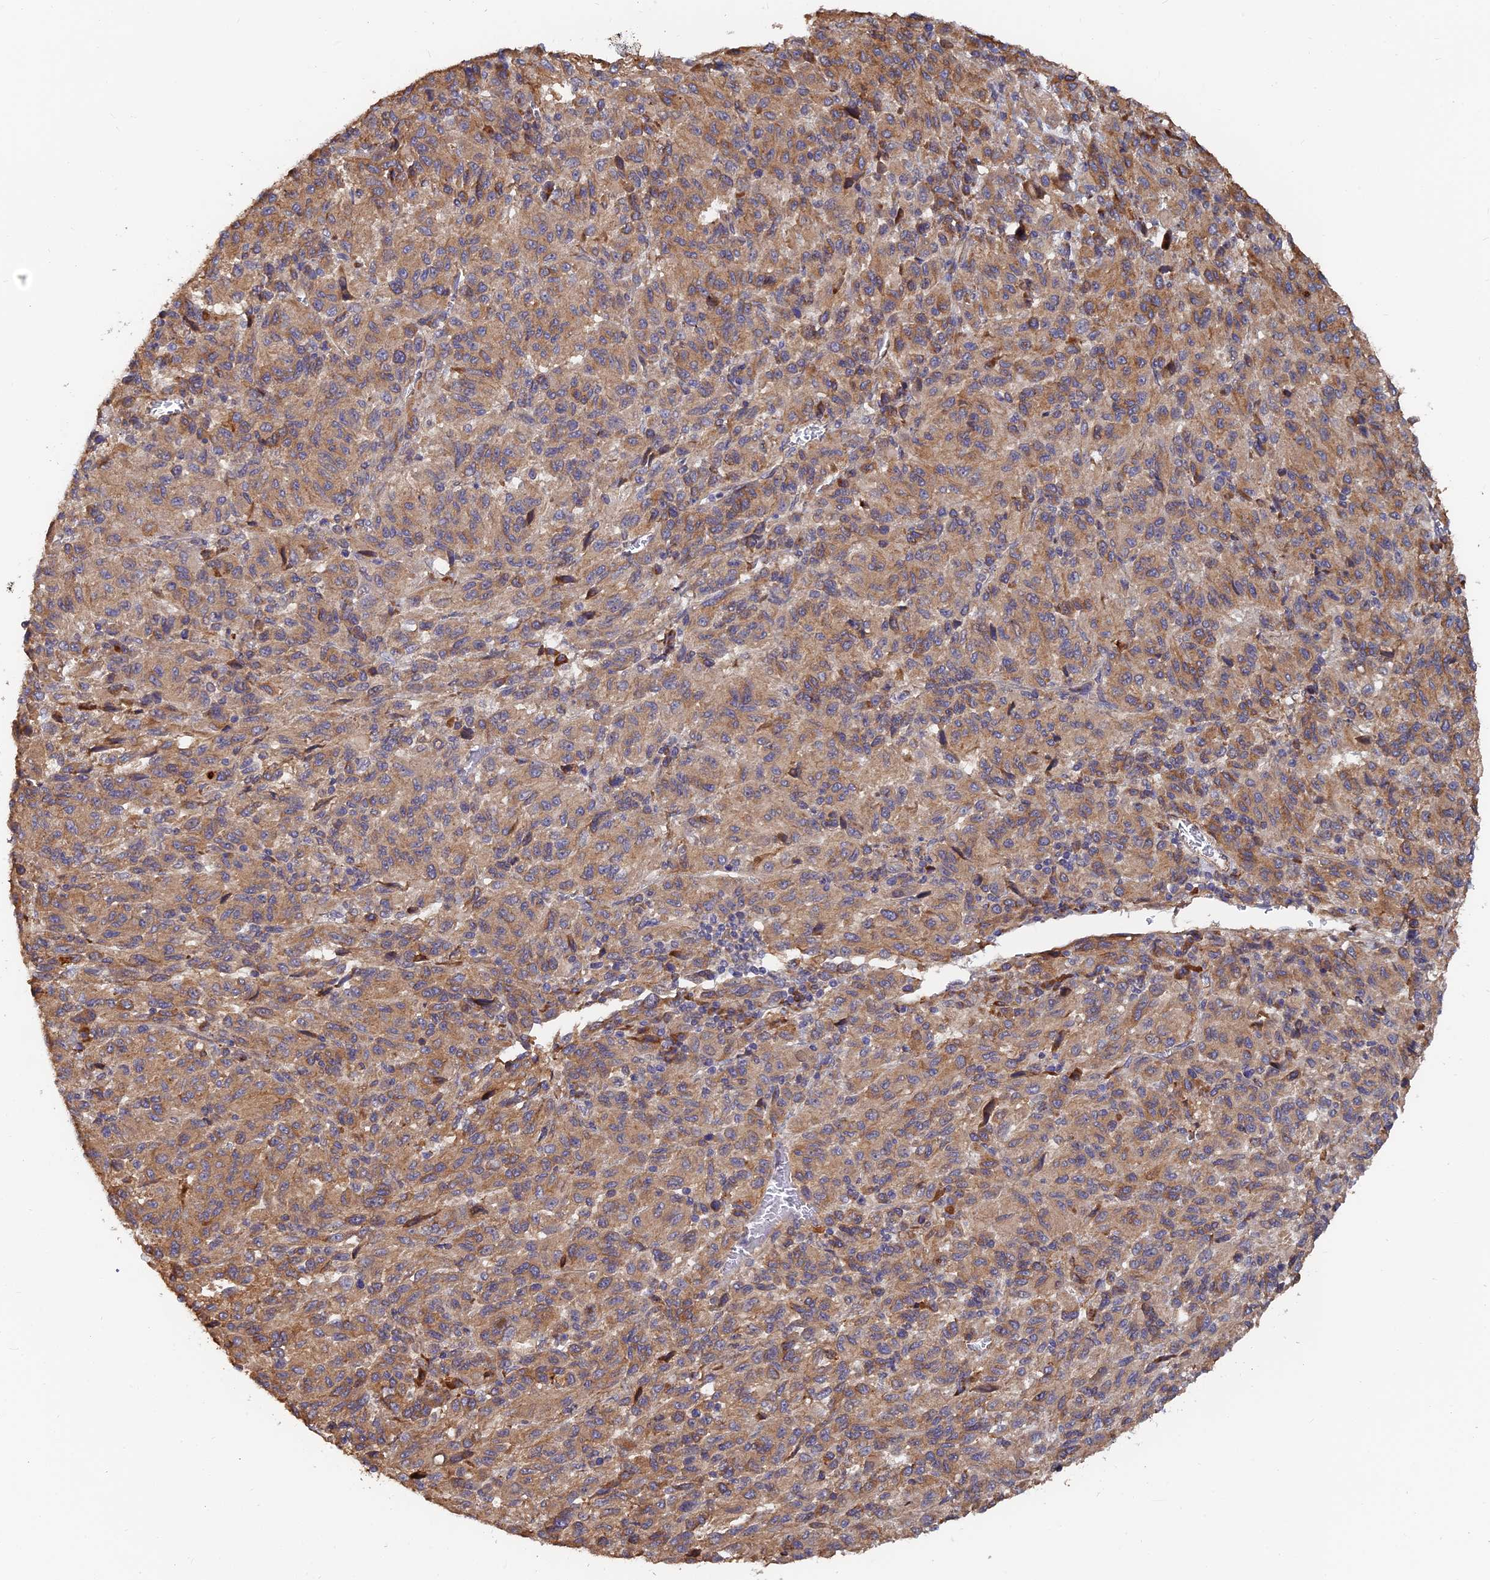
{"staining": {"intensity": "moderate", "quantity": "25%-75%", "location": "cytoplasmic/membranous"}, "tissue": "melanoma", "cell_type": "Tumor cells", "image_type": "cancer", "snomed": [{"axis": "morphology", "description": "Malignant melanoma, Metastatic site"}, {"axis": "topography", "description": "Lung"}], "caption": "An image of melanoma stained for a protein displays moderate cytoplasmic/membranous brown staining in tumor cells. Immunohistochemistry (ihc) stains the protein of interest in brown and the nuclei are stained blue.", "gene": "WBP11", "patient": {"sex": "male", "age": 64}}